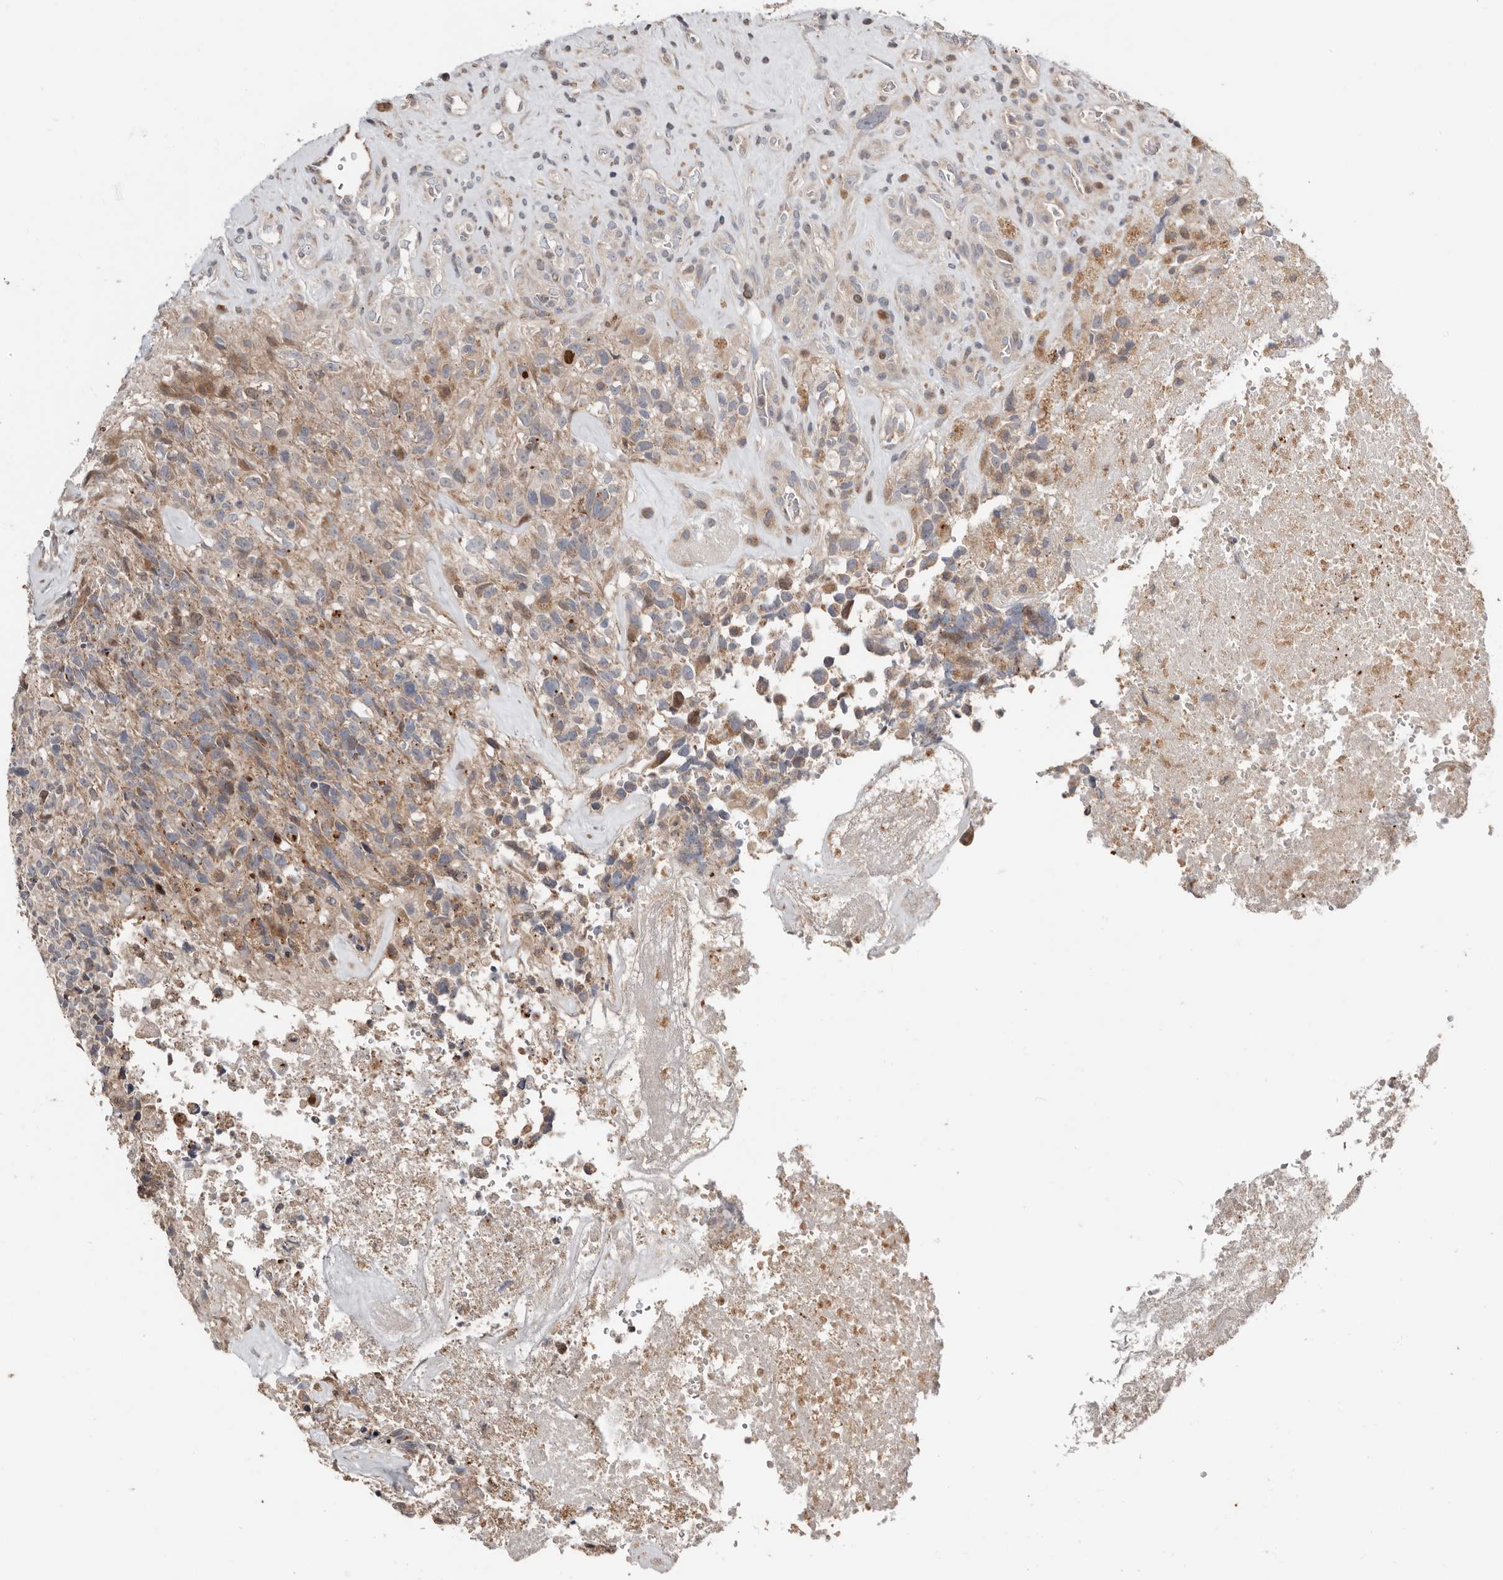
{"staining": {"intensity": "weak", "quantity": "<25%", "location": "cytoplasmic/membranous"}, "tissue": "glioma", "cell_type": "Tumor cells", "image_type": "cancer", "snomed": [{"axis": "morphology", "description": "Glioma, malignant, High grade"}, {"axis": "topography", "description": "Brain"}], "caption": "IHC image of malignant glioma (high-grade) stained for a protein (brown), which reveals no staining in tumor cells. The staining was performed using DAB to visualize the protein expression in brown, while the nuclei were stained in blue with hematoxylin (Magnification: 20x).", "gene": "SMYD4", "patient": {"sex": "male", "age": 69}}